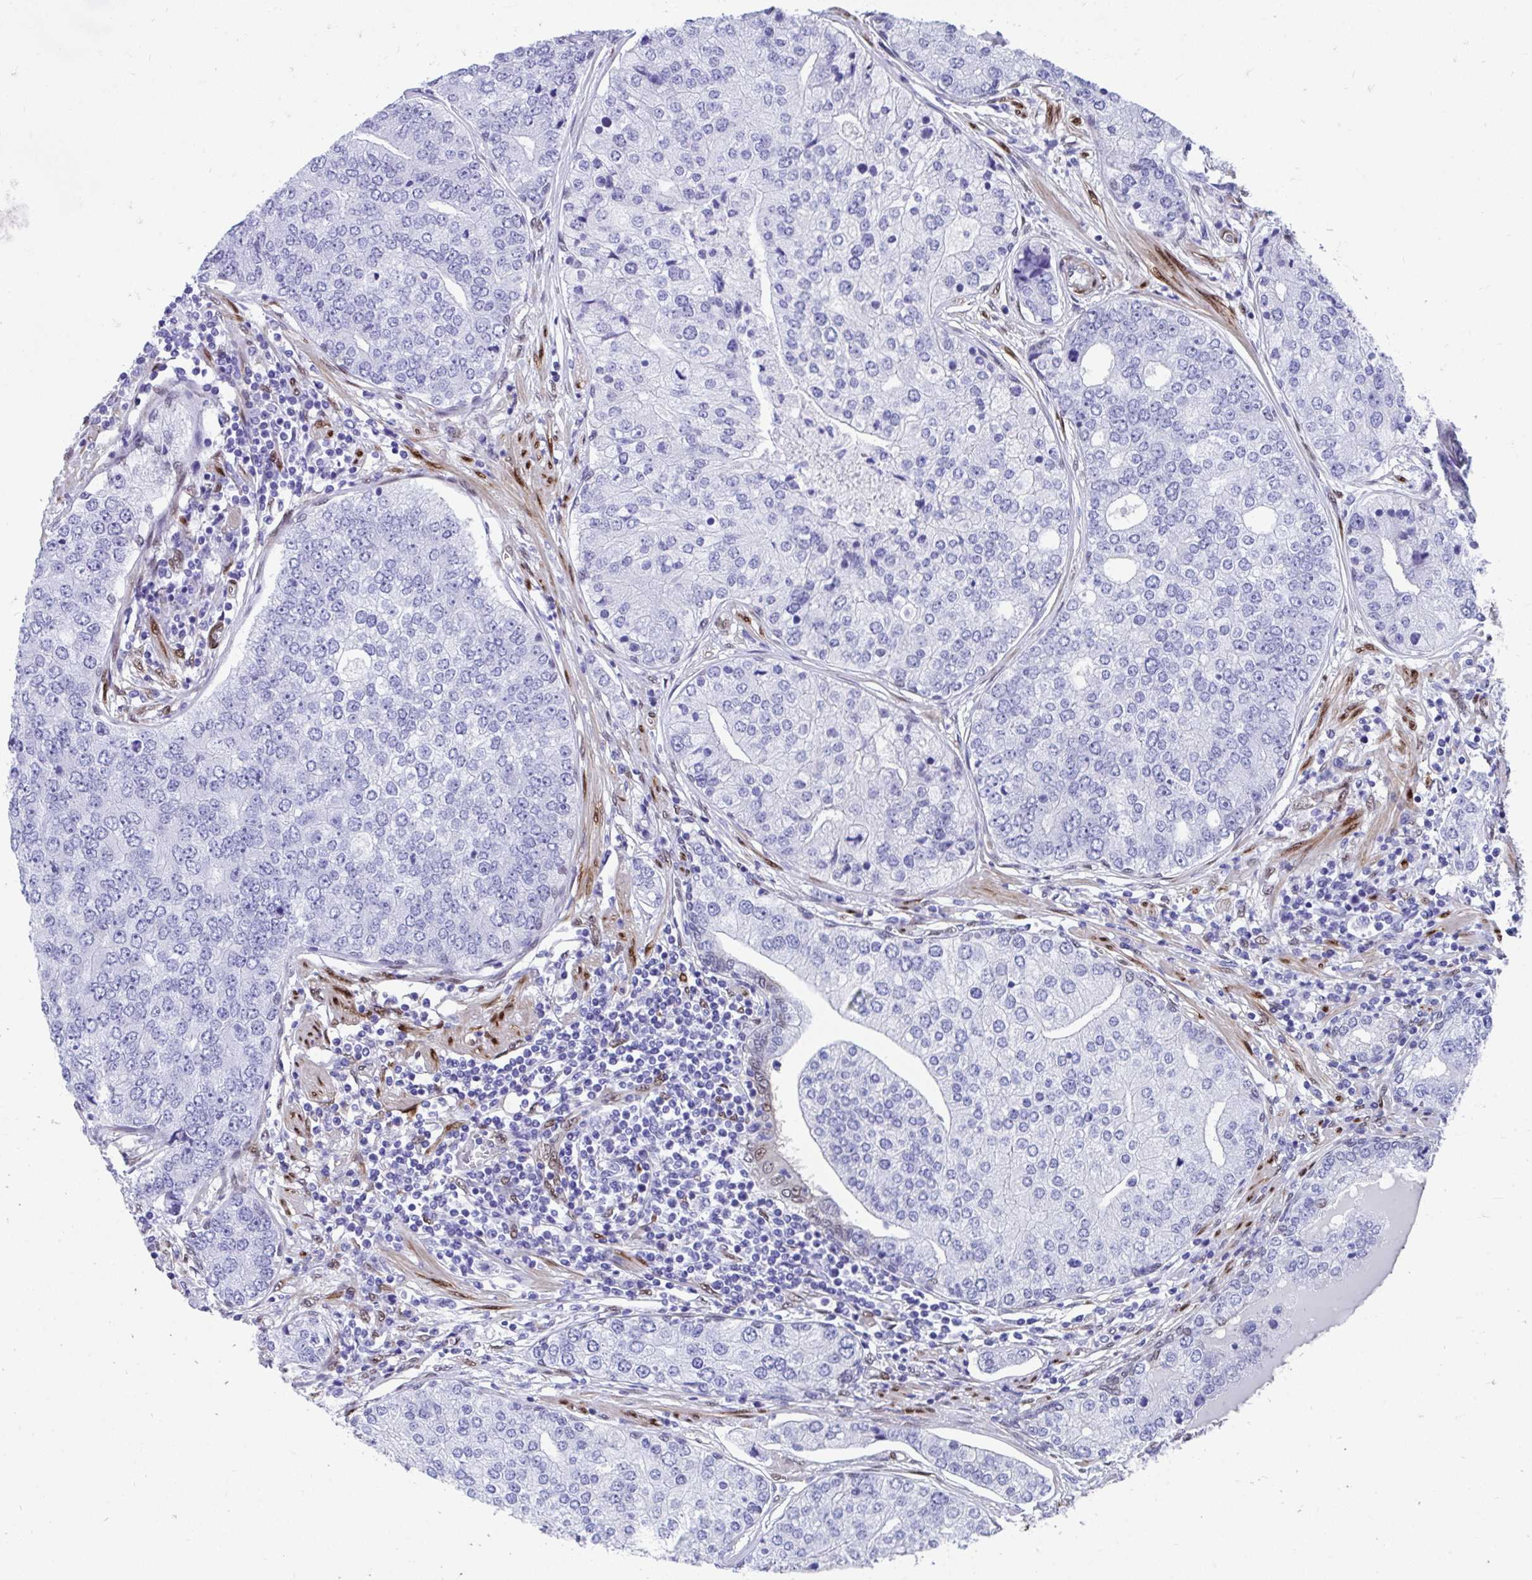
{"staining": {"intensity": "negative", "quantity": "none", "location": "none"}, "tissue": "prostate cancer", "cell_type": "Tumor cells", "image_type": "cancer", "snomed": [{"axis": "morphology", "description": "Adenocarcinoma, High grade"}, {"axis": "topography", "description": "Prostate"}], "caption": "IHC photomicrograph of prostate cancer stained for a protein (brown), which exhibits no expression in tumor cells.", "gene": "RBPMS", "patient": {"sex": "male", "age": 60}}